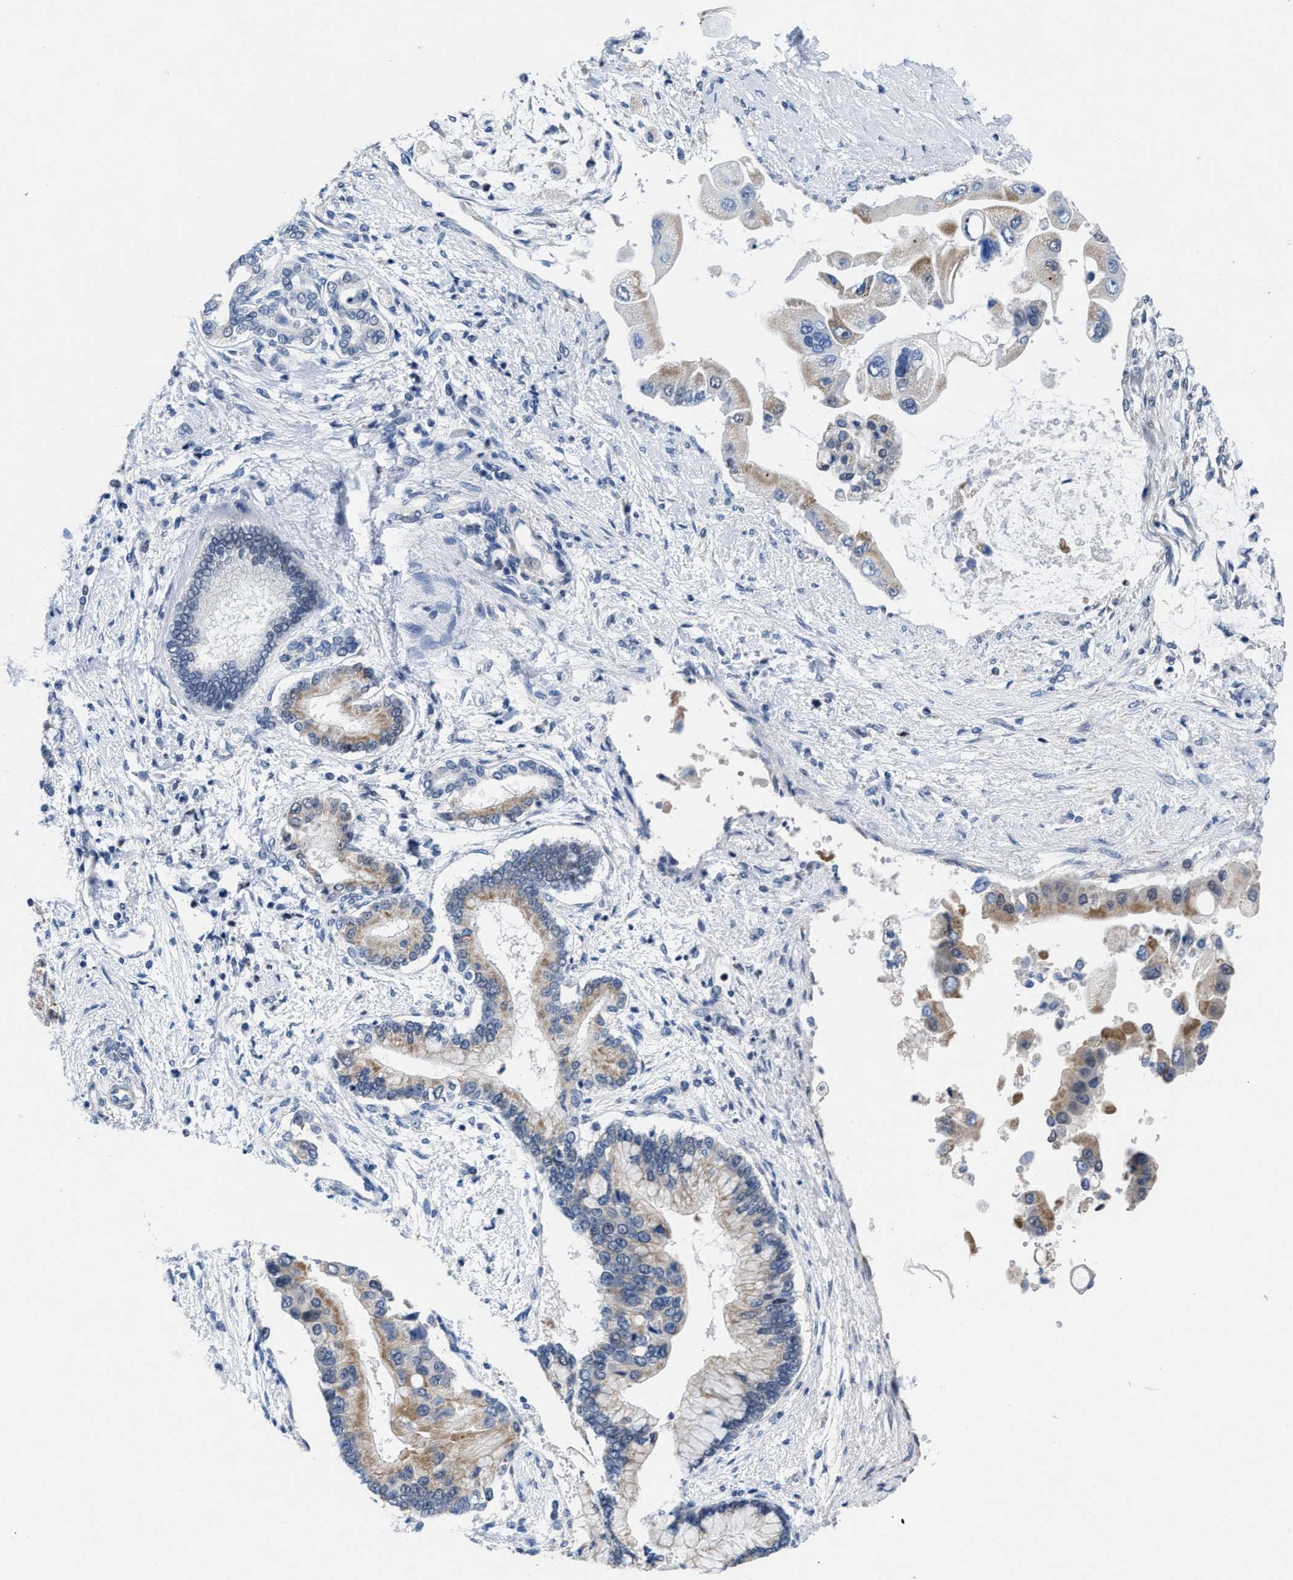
{"staining": {"intensity": "moderate", "quantity": ">75%", "location": "cytoplasmic/membranous"}, "tissue": "liver cancer", "cell_type": "Tumor cells", "image_type": "cancer", "snomed": [{"axis": "morphology", "description": "Cholangiocarcinoma"}, {"axis": "topography", "description": "Liver"}], "caption": "Liver cancer stained for a protein displays moderate cytoplasmic/membranous positivity in tumor cells. (DAB (3,3'-diaminobenzidine) IHC, brown staining for protein, blue staining for nuclei).", "gene": "ID3", "patient": {"sex": "male", "age": 50}}